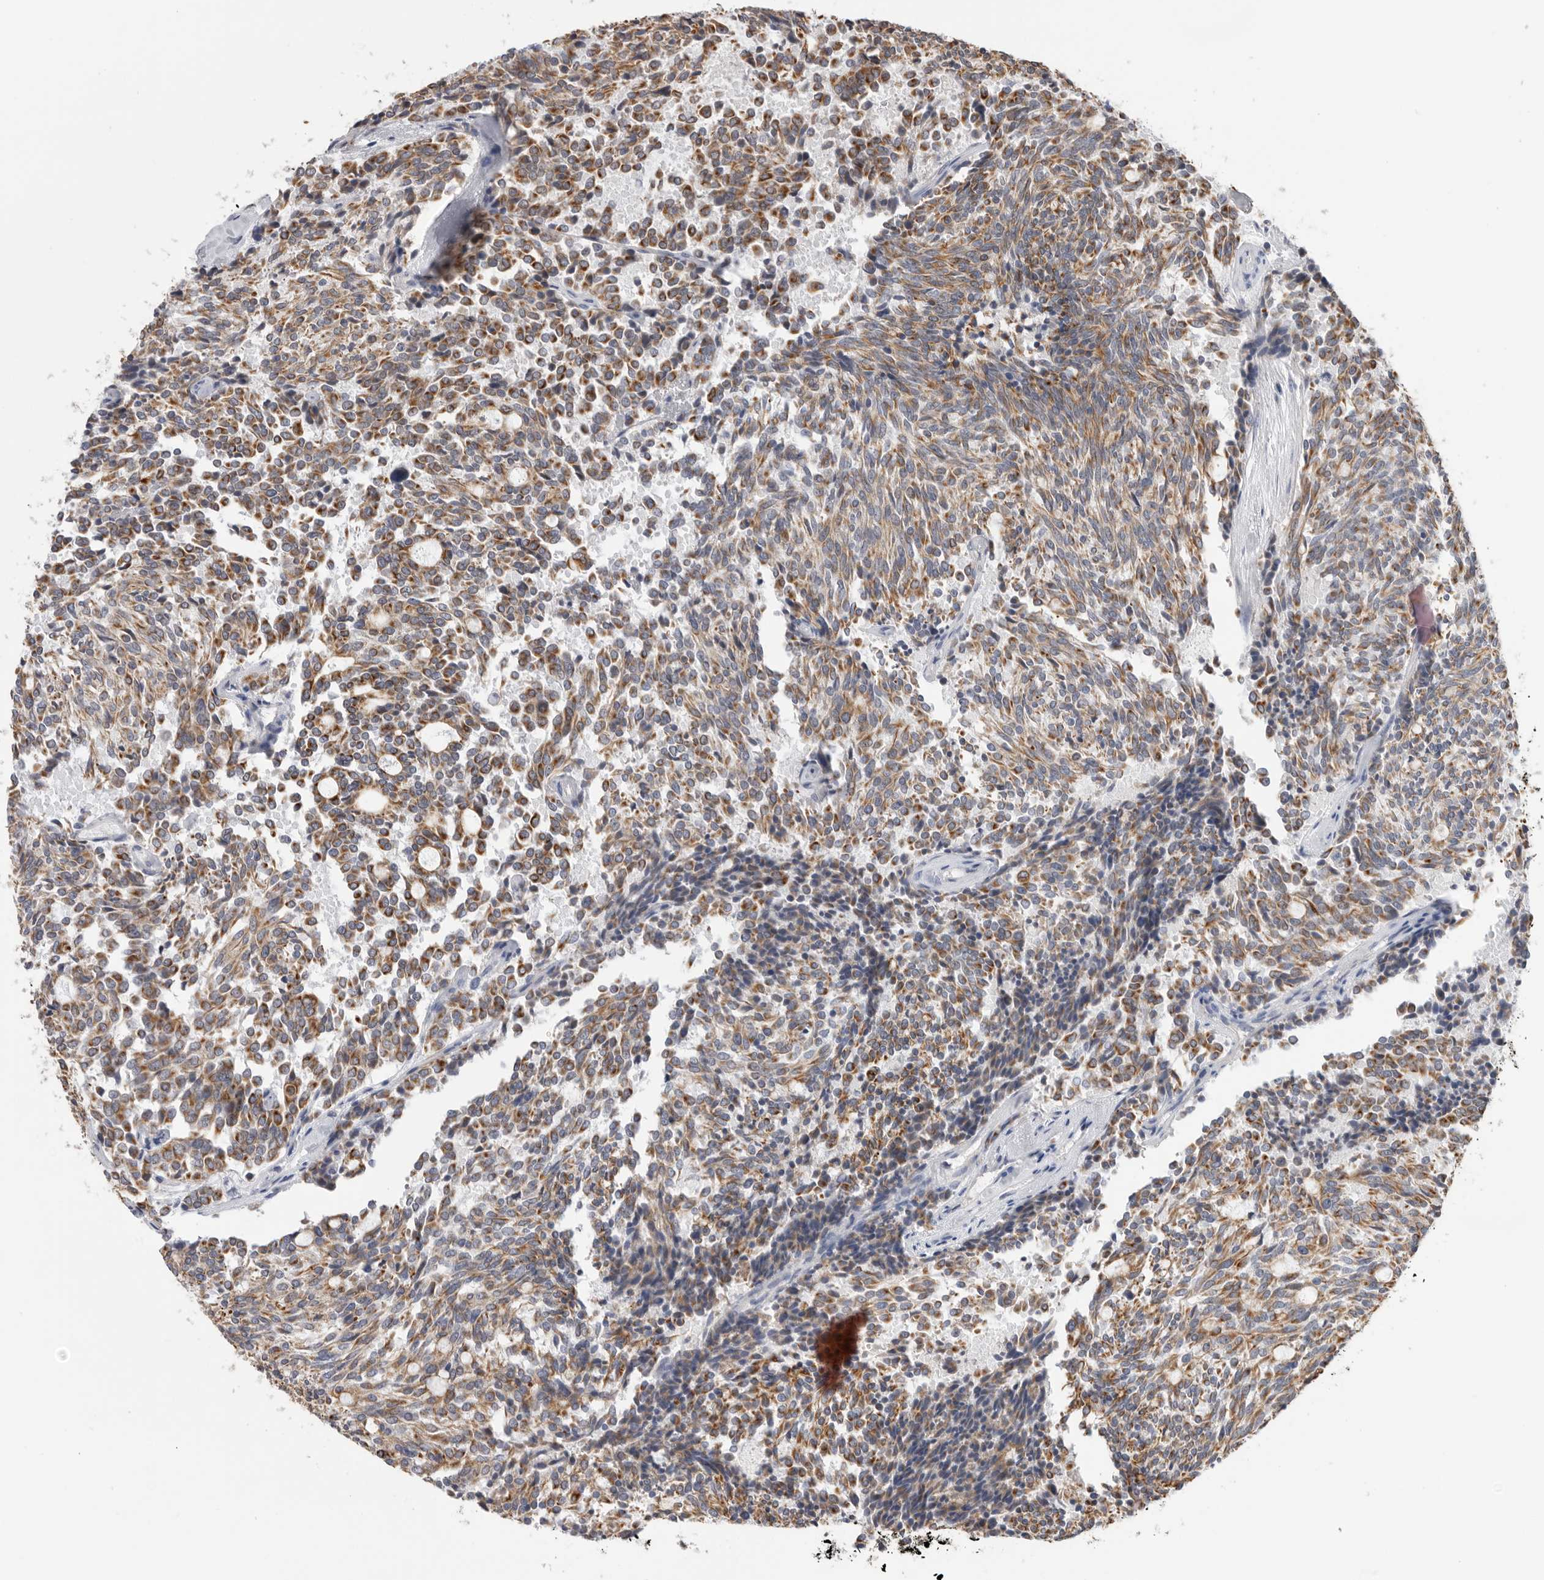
{"staining": {"intensity": "moderate", "quantity": ">75%", "location": "cytoplasmic/membranous"}, "tissue": "carcinoid", "cell_type": "Tumor cells", "image_type": "cancer", "snomed": [{"axis": "morphology", "description": "Carcinoid, malignant, NOS"}, {"axis": "topography", "description": "Pancreas"}], "caption": "Carcinoid (malignant) tissue displays moderate cytoplasmic/membranous staining in about >75% of tumor cells, visualized by immunohistochemistry.", "gene": "MTFR1L", "patient": {"sex": "female", "age": 54}}